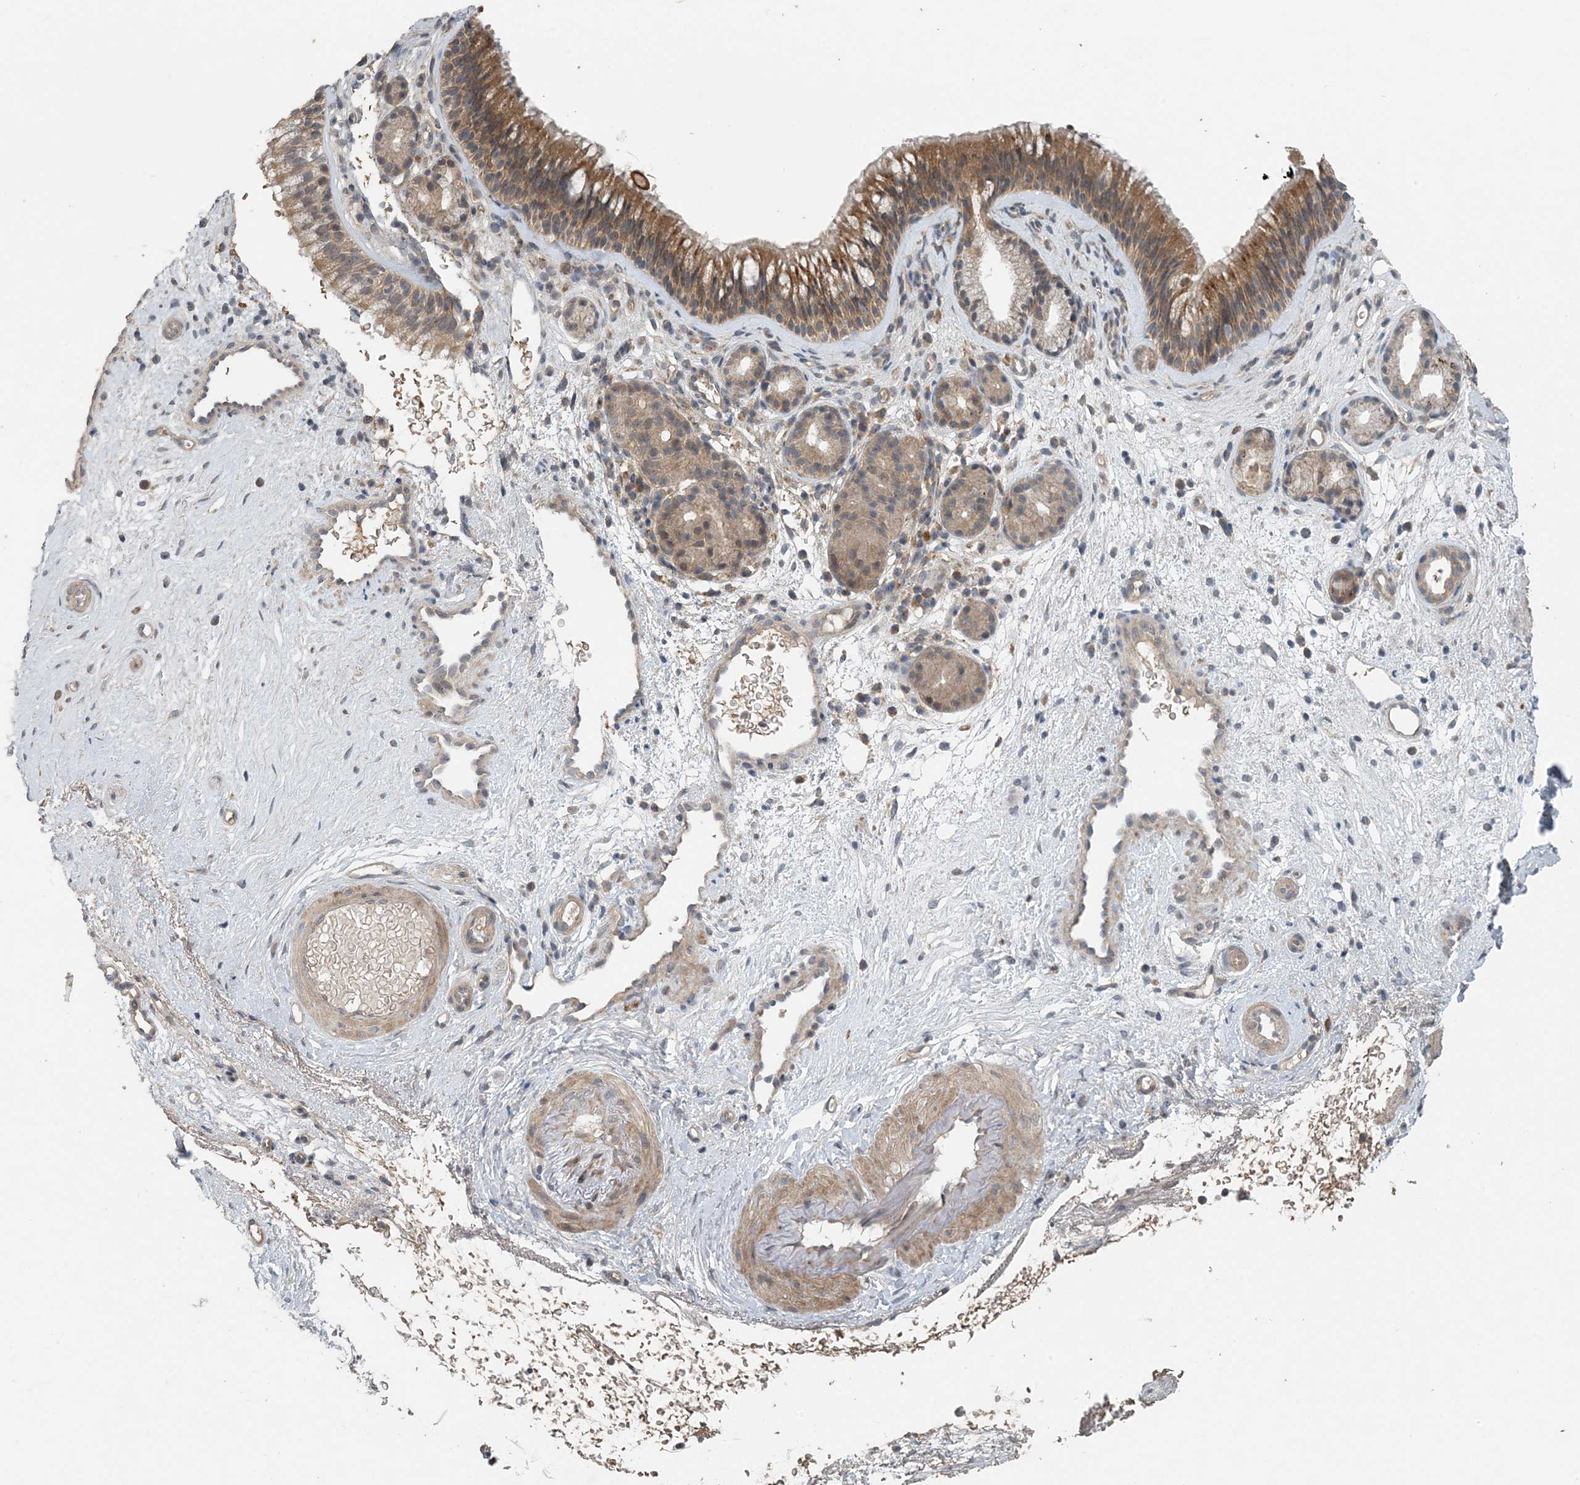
{"staining": {"intensity": "moderate", "quantity": ">75%", "location": "cytoplasmic/membranous"}, "tissue": "nasopharynx", "cell_type": "Respiratory epithelial cells", "image_type": "normal", "snomed": [{"axis": "morphology", "description": "Normal tissue, NOS"}, {"axis": "morphology", "description": "Inflammation, NOS"}, {"axis": "morphology", "description": "Malignant melanoma, Metastatic site"}, {"axis": "topography", "description": "Nasopharynx"}], "caption": "A photomicrograph of nasopharynx stained for a protein shows moderate cytoplasmic/membranous brown staining in respiratory epithelial cells. (DAB (3,3'-diaminobenzidine) = brown stain, brightfield microscopy at high magnification).", "gene": "MYO9B", "patient": {"sex": "male", "age": 70}}